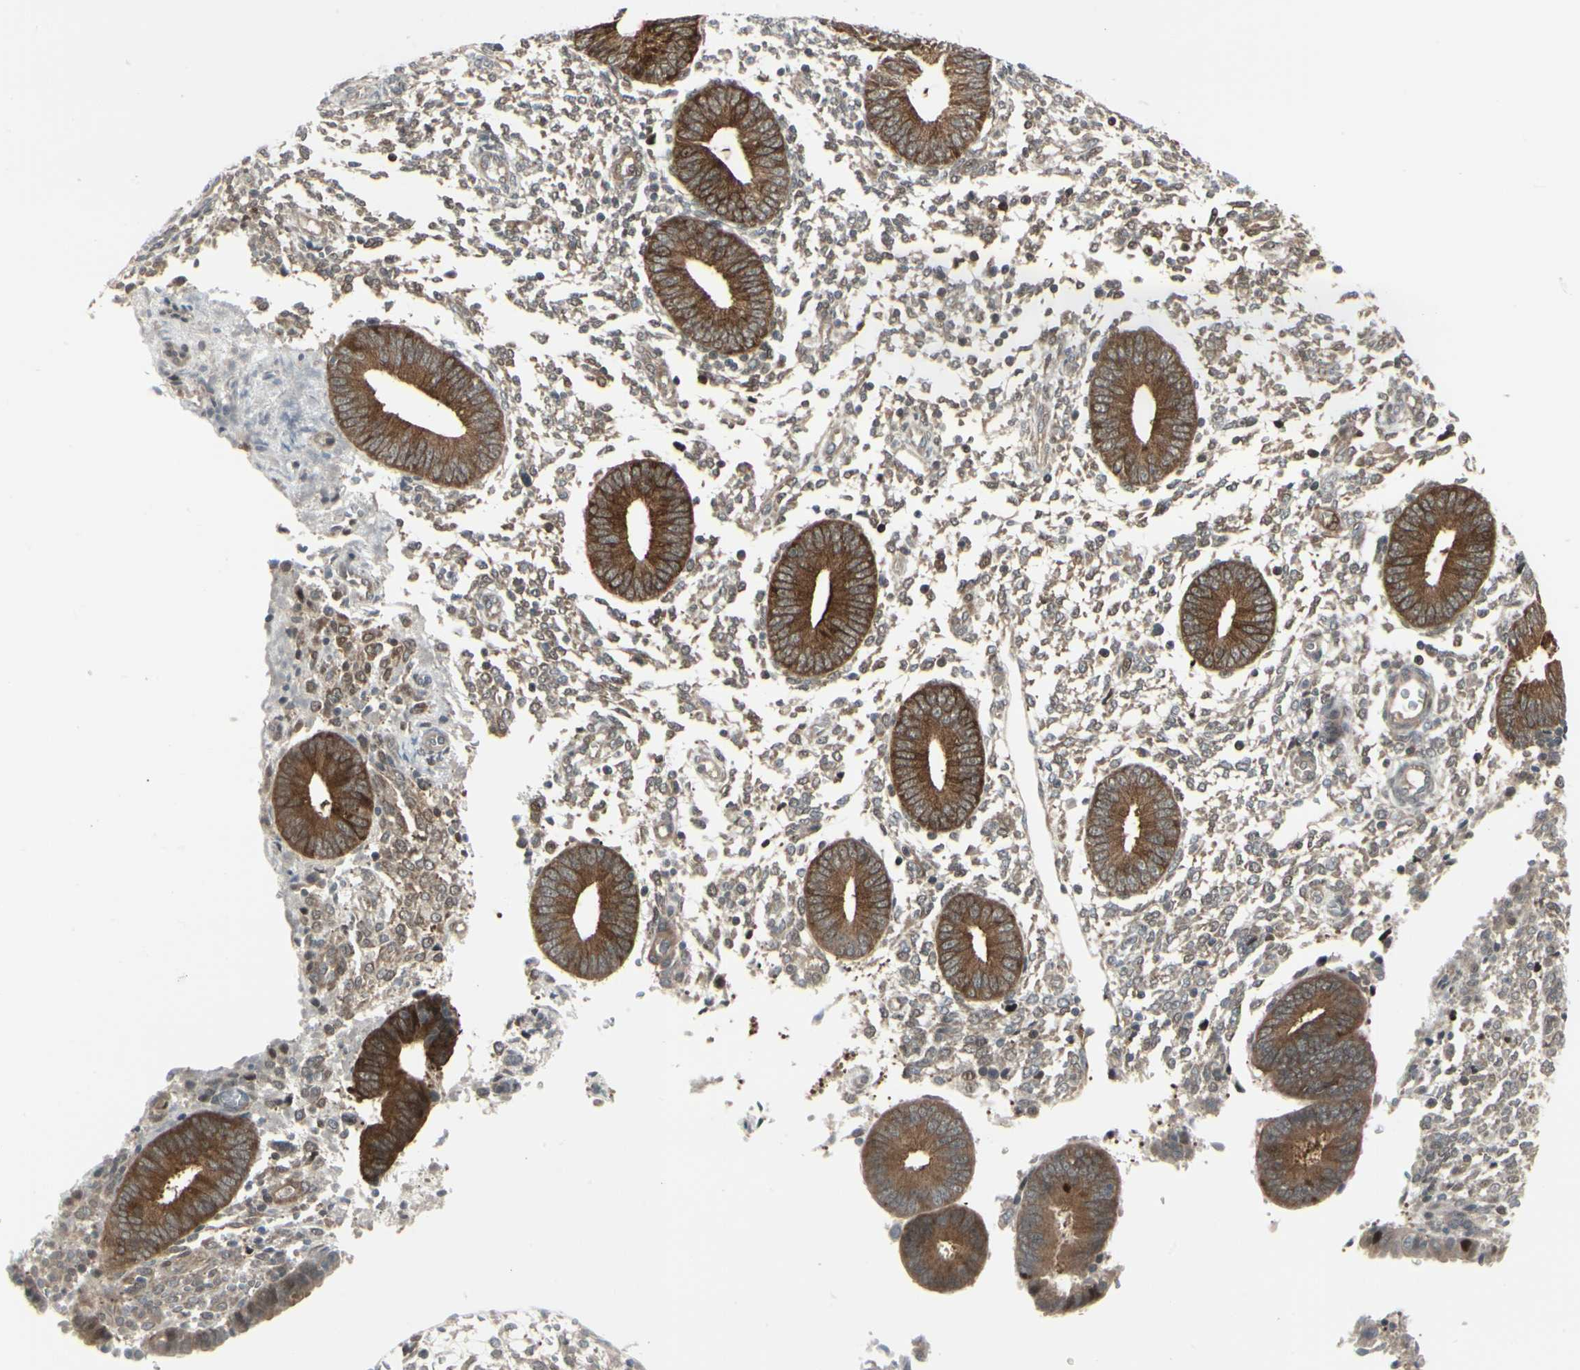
{"staining": {"intensity": "weak", "quantity": "25%-75%", "location": "cytoplasmic/membranous,nuclear"}, "tissue": "endometrium", "cell_type": "Cells in endometrial stroma", "image_type": "normal", "snomed": [{"axis": "morphology", "description": "Normal tissue, NOS"}, {"axis": "topography", "description": "Endometrium"}], "caption": "Endometrium stained with a brown dye reveals weak cytoplasmic/membranous,nuclear positive staining in about 25%-75% of cells in endometrial stroma.", "gene": "IGFBP6", "patient": {"sex": "female", "age": 35}}